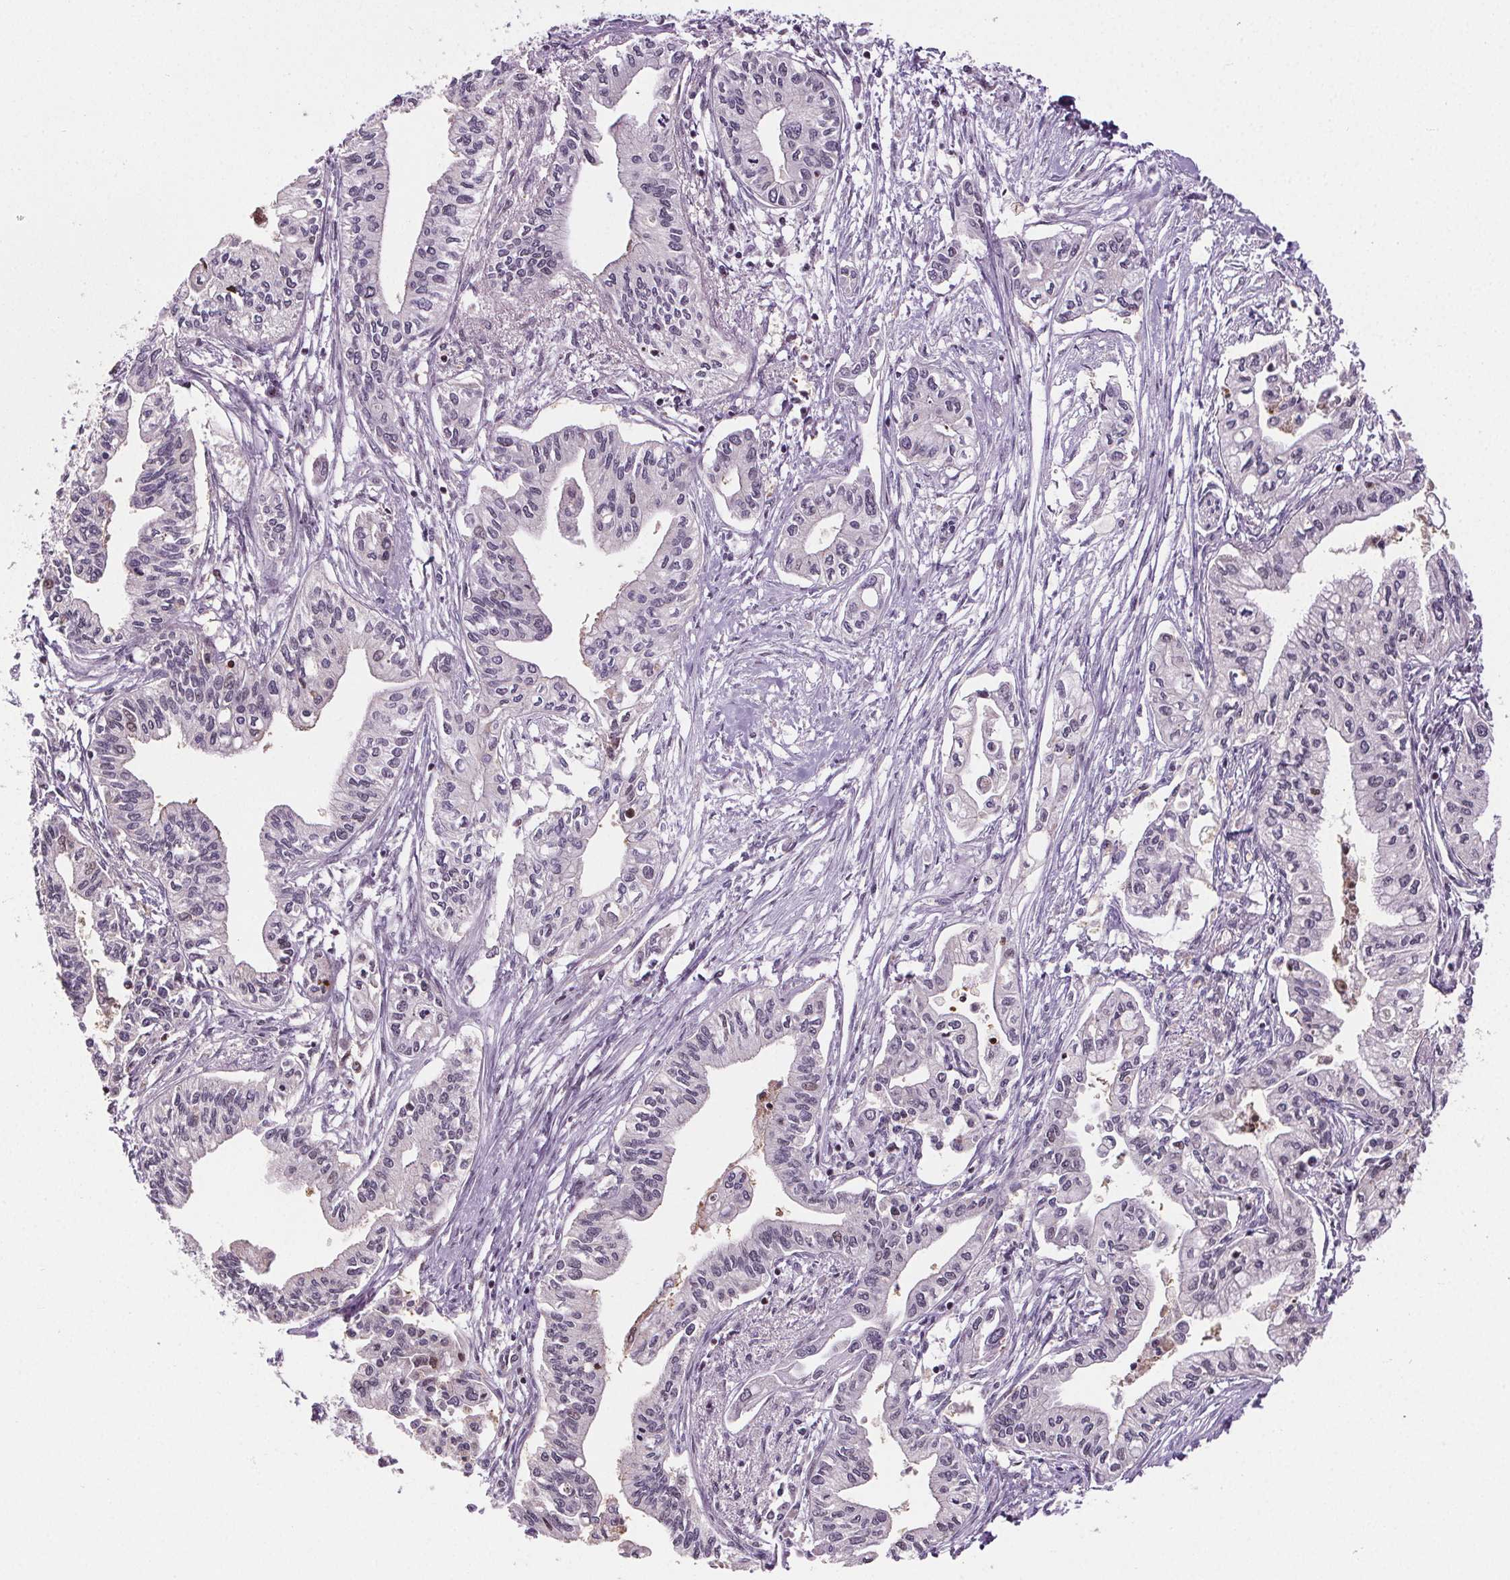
{"staining": {"intensity": "negative", "quantity": "none", "location": "none"}, "tissue": "pancreatic cancer", "cell_type": "Tumor cells", "image_type": "cancer", "snomed": [{"axis": "morphology", "description": "Adenocarcinoma, NOS"}, {"axis": "topography", "description": "Pancreas"}], "caption": "High power microscopy image of an immunohistochemistry histopathology image of pancreatic adenocarcinoma, revealing no significant positivity in tumor cells.", "gene": "SUCLA2", "patient": {"sex": "male", "age": 60}}